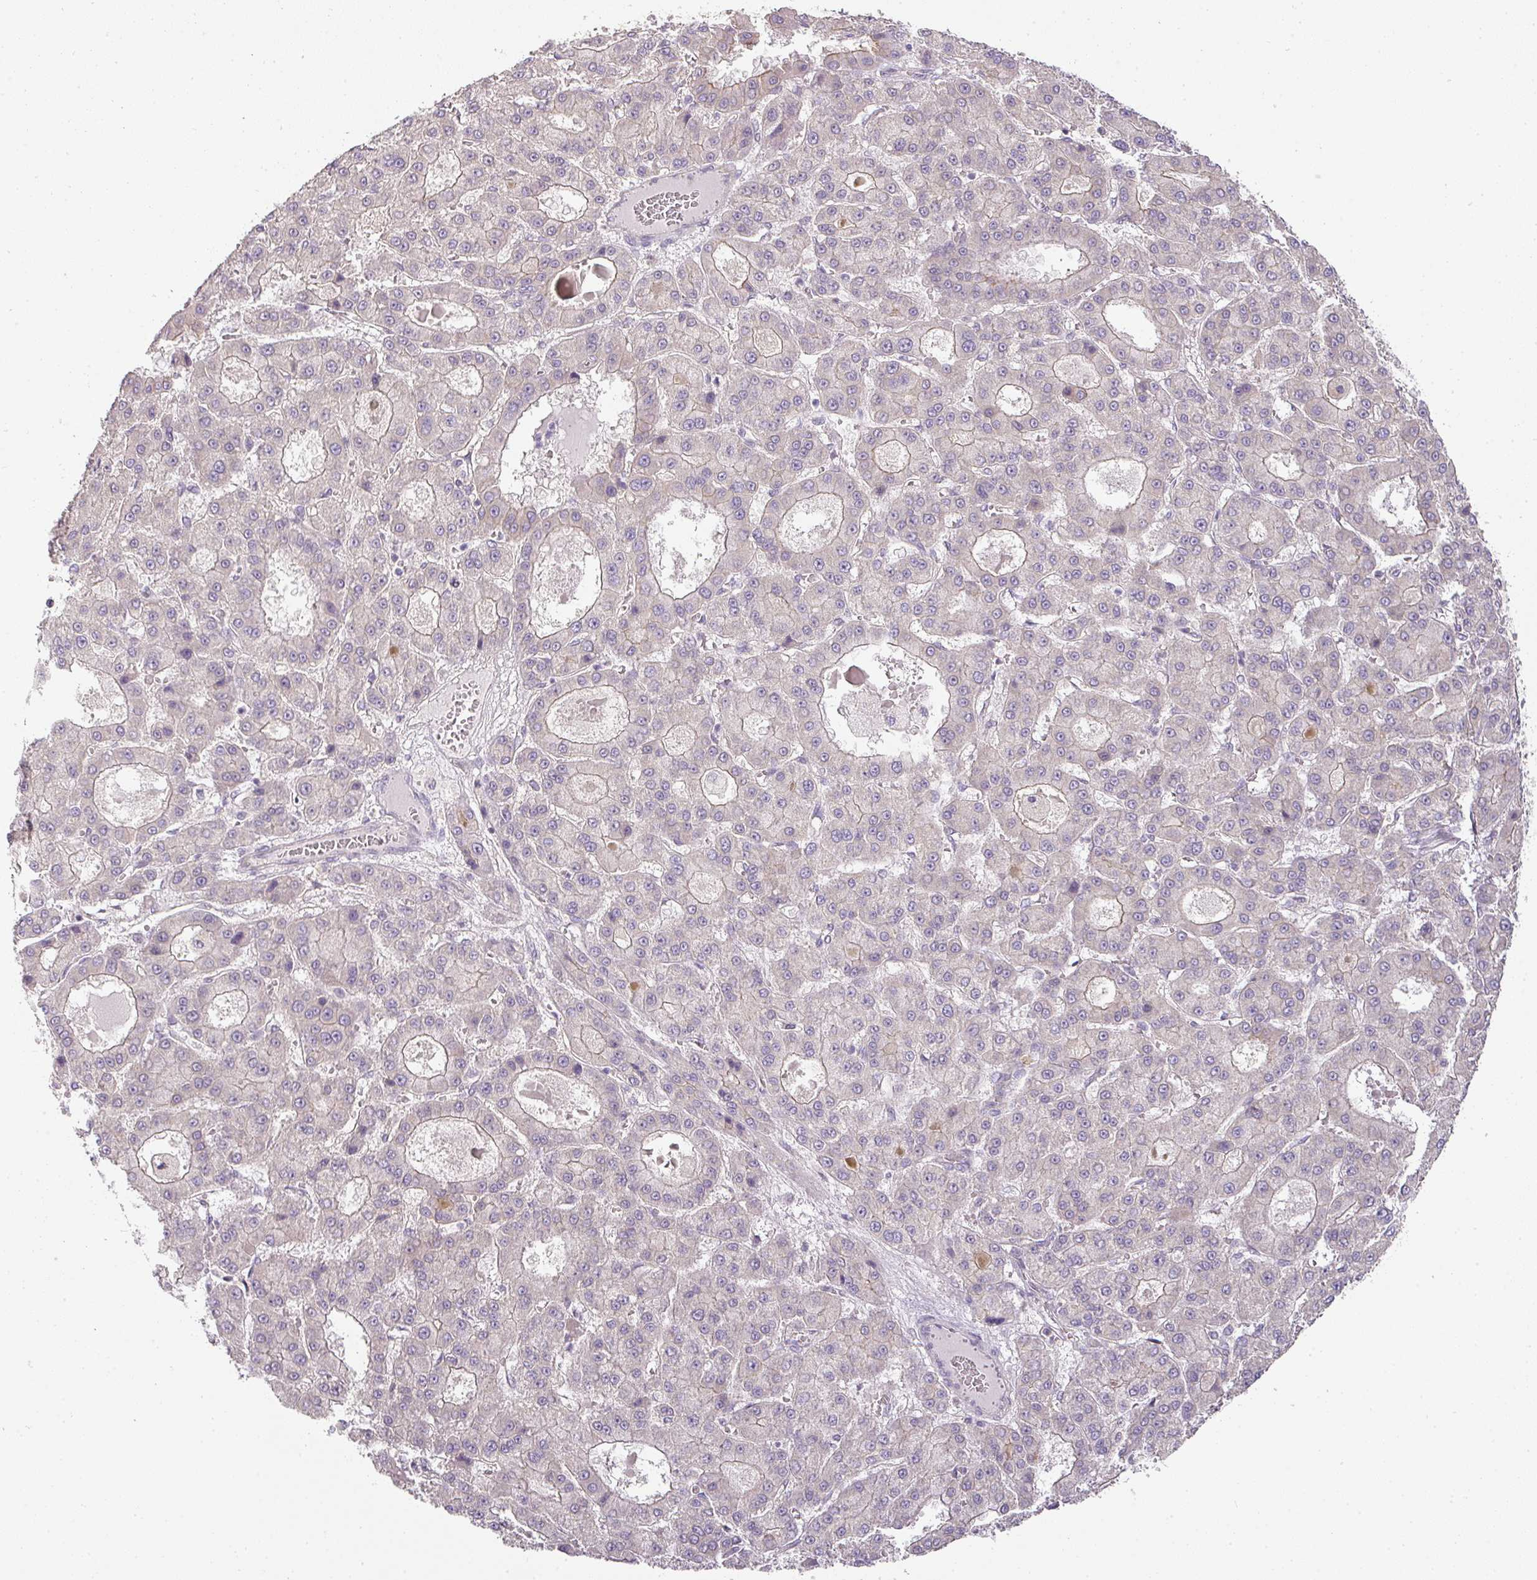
{"staining": {"intensity": "negative", "quantity": "none", "location": "none"}, "tissue": "liver cancer", "cell_type": "Tumor cells", "image_type": "cancer", "snomed": [{"axis": "morphology", "description": "Carcinoma, Hepatocellular, NOS"}, {"axis": "topography", "description": "Liver"}], "caption": "The micrograph displays no staining of tumor cells in liver cancer.", "gene": "MYOM2", "patient": {"sex": "male", "age": 70}}